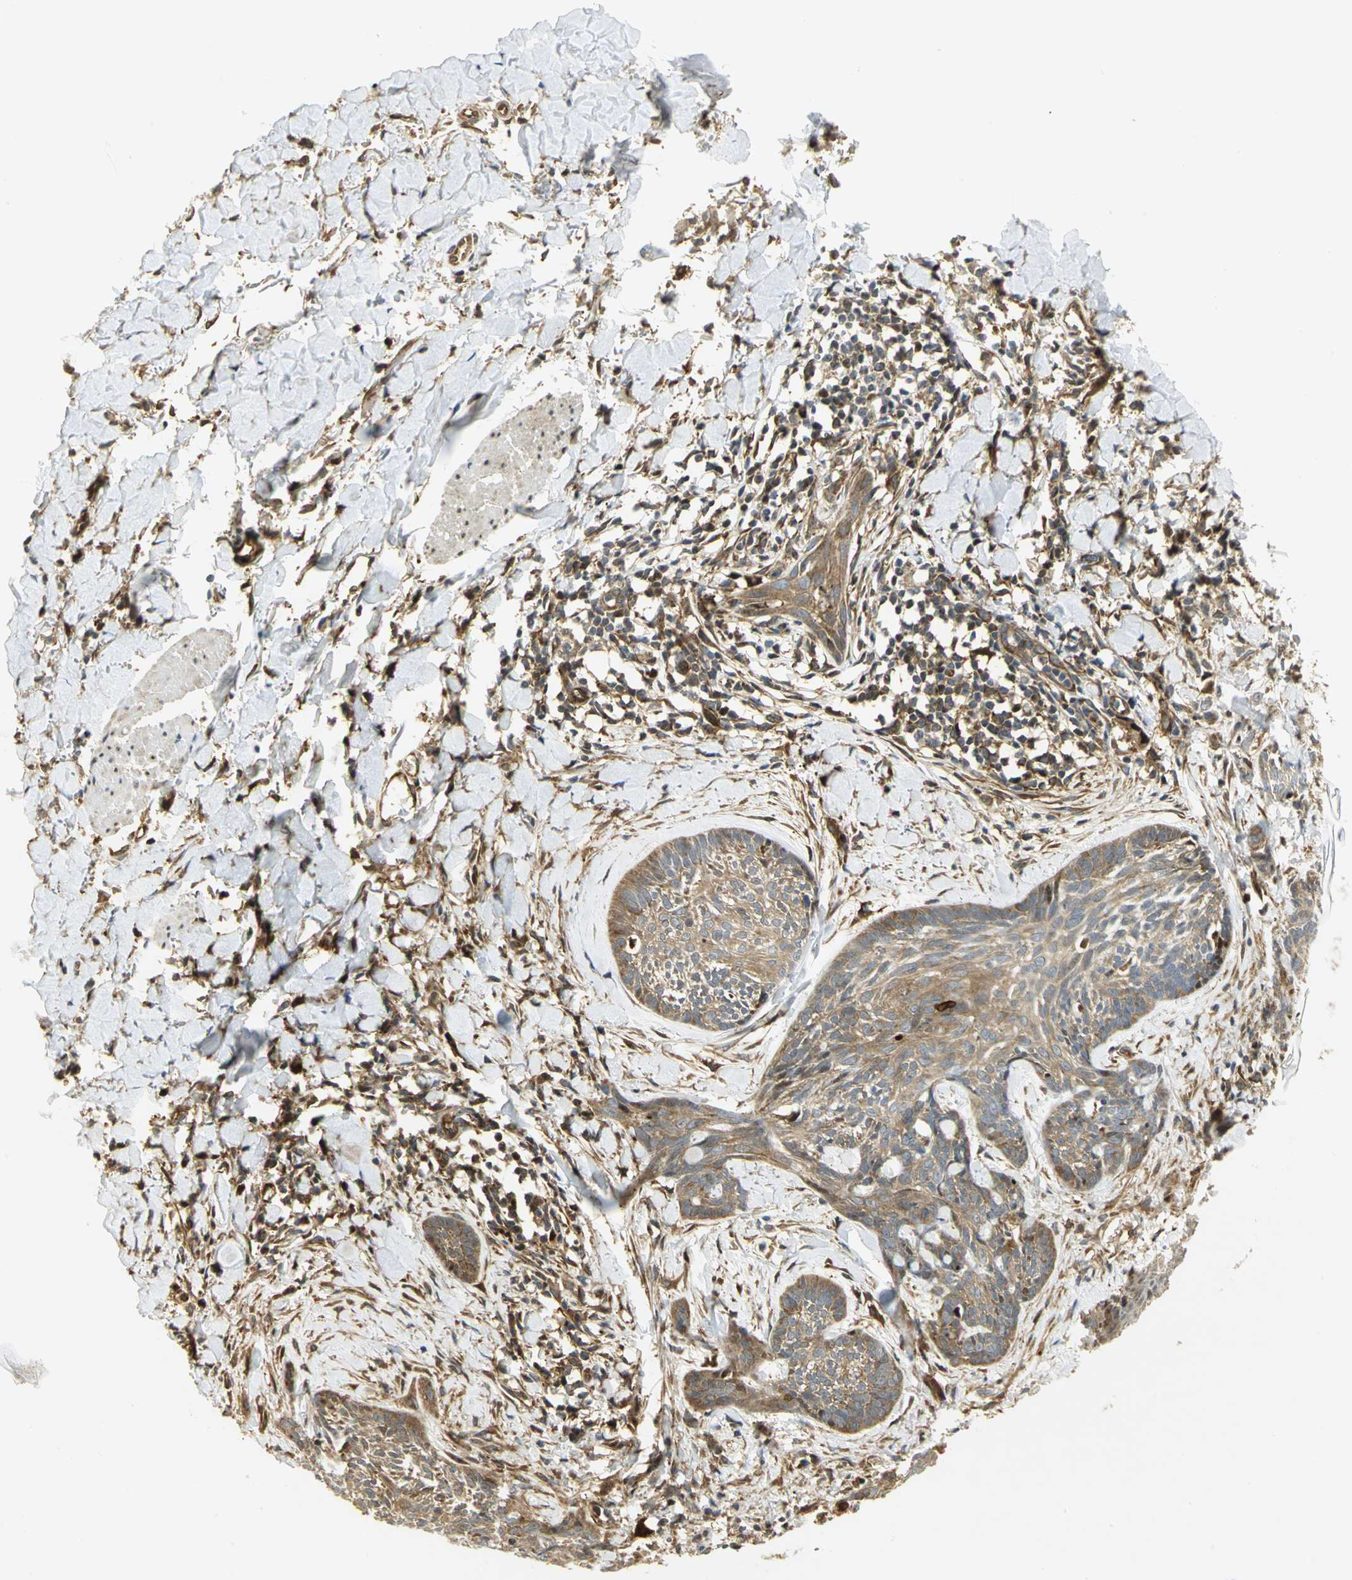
{"staining": {"intensity": "moderate", "quantity": ">75%", "location": "cytoplasmic/membranous"}, "tissue": "skin cancer", "cell_type": "Tumor cells", "image_type": "cancer", "snomed": [{"axis": "morphology", "description": "Normal tissue, NOS"}, {"axis": "morphology", "description": "Basal cell carcinoma"}, {"axis": "topography", "description": "Skin"}], "caption": "Immunohistochemistry image of neoplastic tissue: skin basal cell carcinoma stained using immunohistochemistry (IHC) reveals medium levels of moderate protein expression localized specifically in the cytoplasmic/membranous of tumor cells, appearing as a cytoplasmic/membranous brown color.", "gene": "EEA1", "patient": {"sex": "male", "age": 71}}